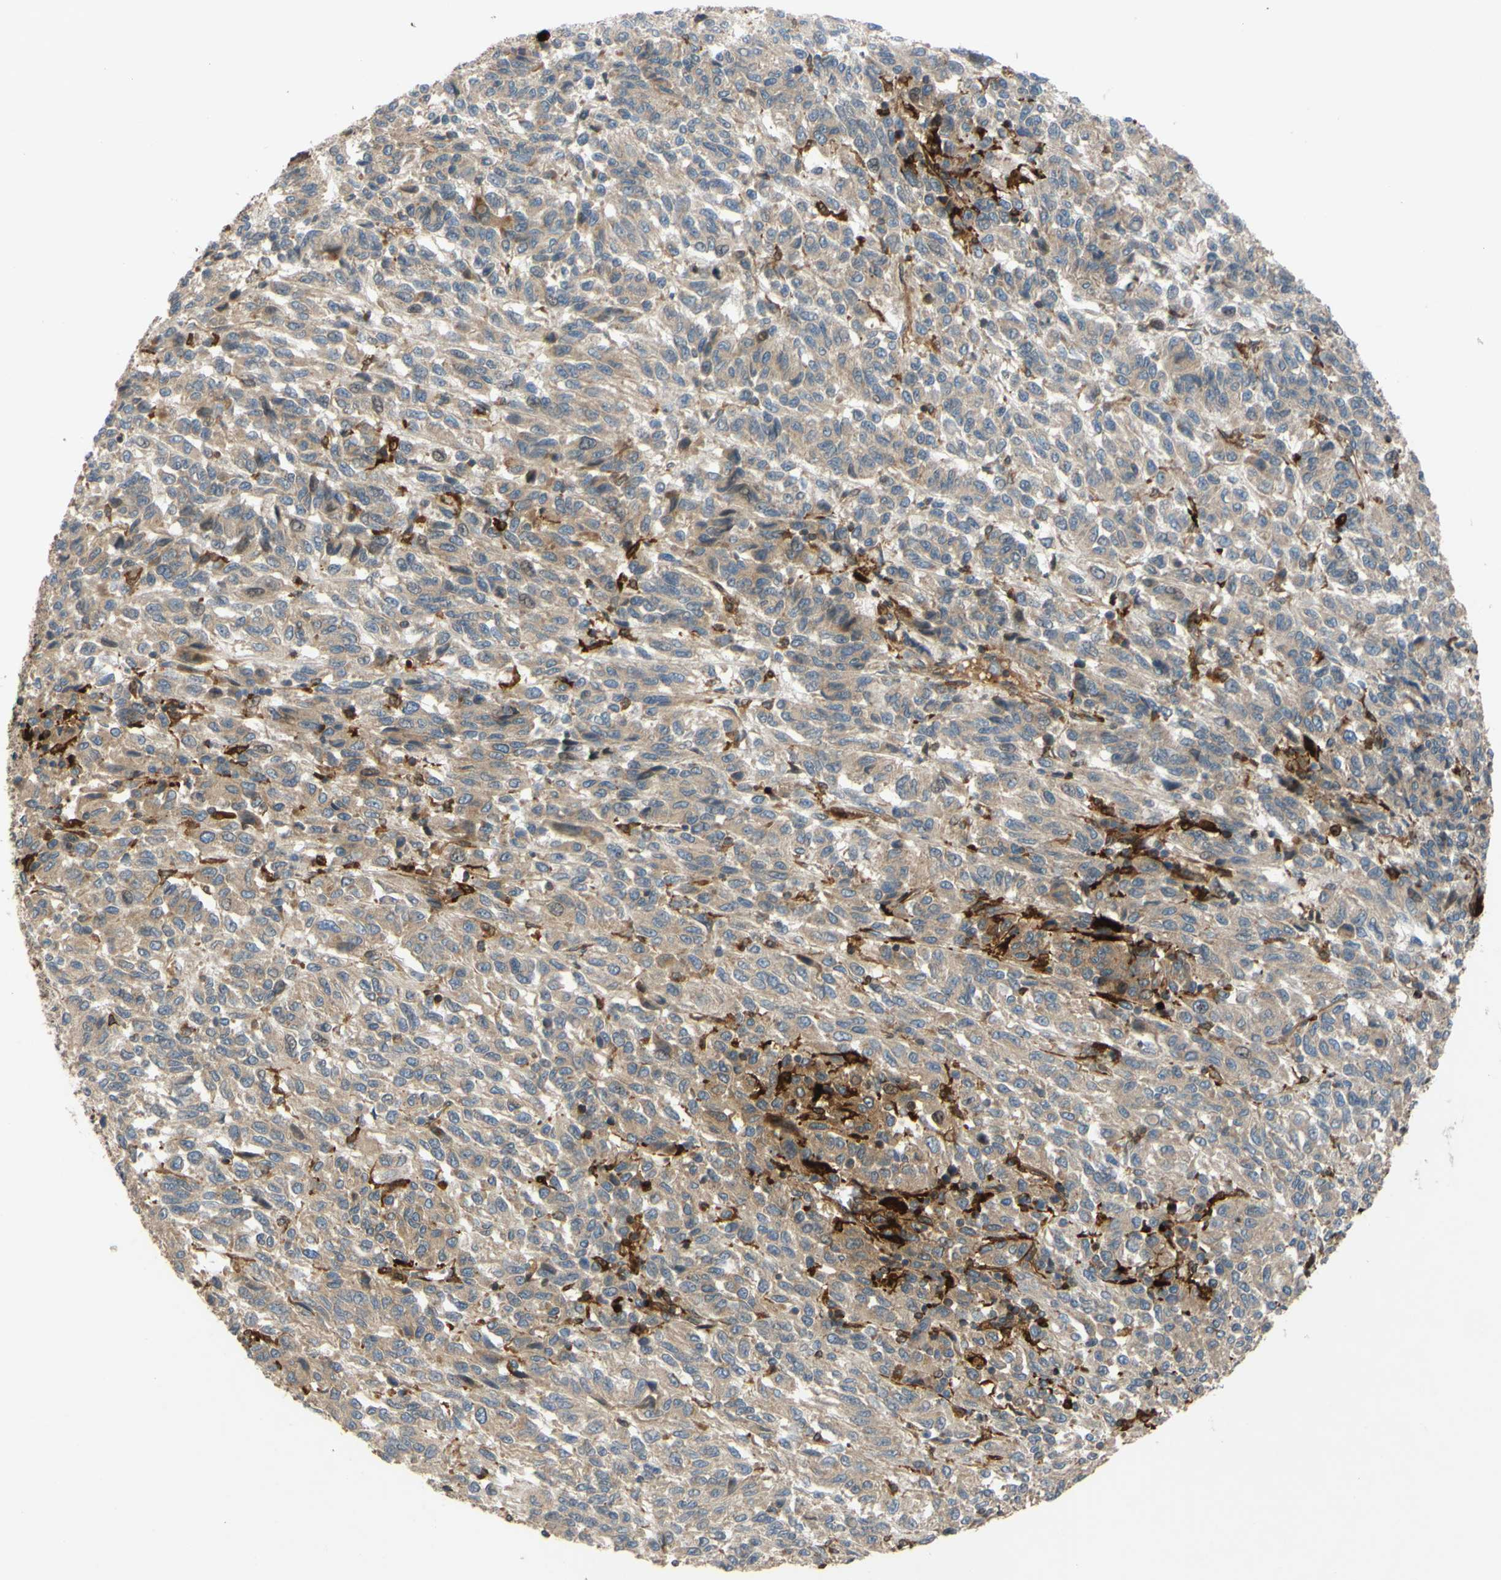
{"staining": {"intensity": "weak", "quantity": ">75%", "location": "cytoplasmic/membranous"}, "tissue": "melanoma", "cell_type": "Tumor cells", "image_type": "cancer", "snomed": [{"axis": "morphology", "description": "Malignant melanoma, Metastatic site"}, {"axis": "topography", "description": "Lung"}], "caption": "A photomicrograph of melanoma stained for a protein reveals weak cytoplasmic/membranous brown staining in tumor cells.", "gene": "SPTLC1", "patient": {"sex": "male", "age": 64}}